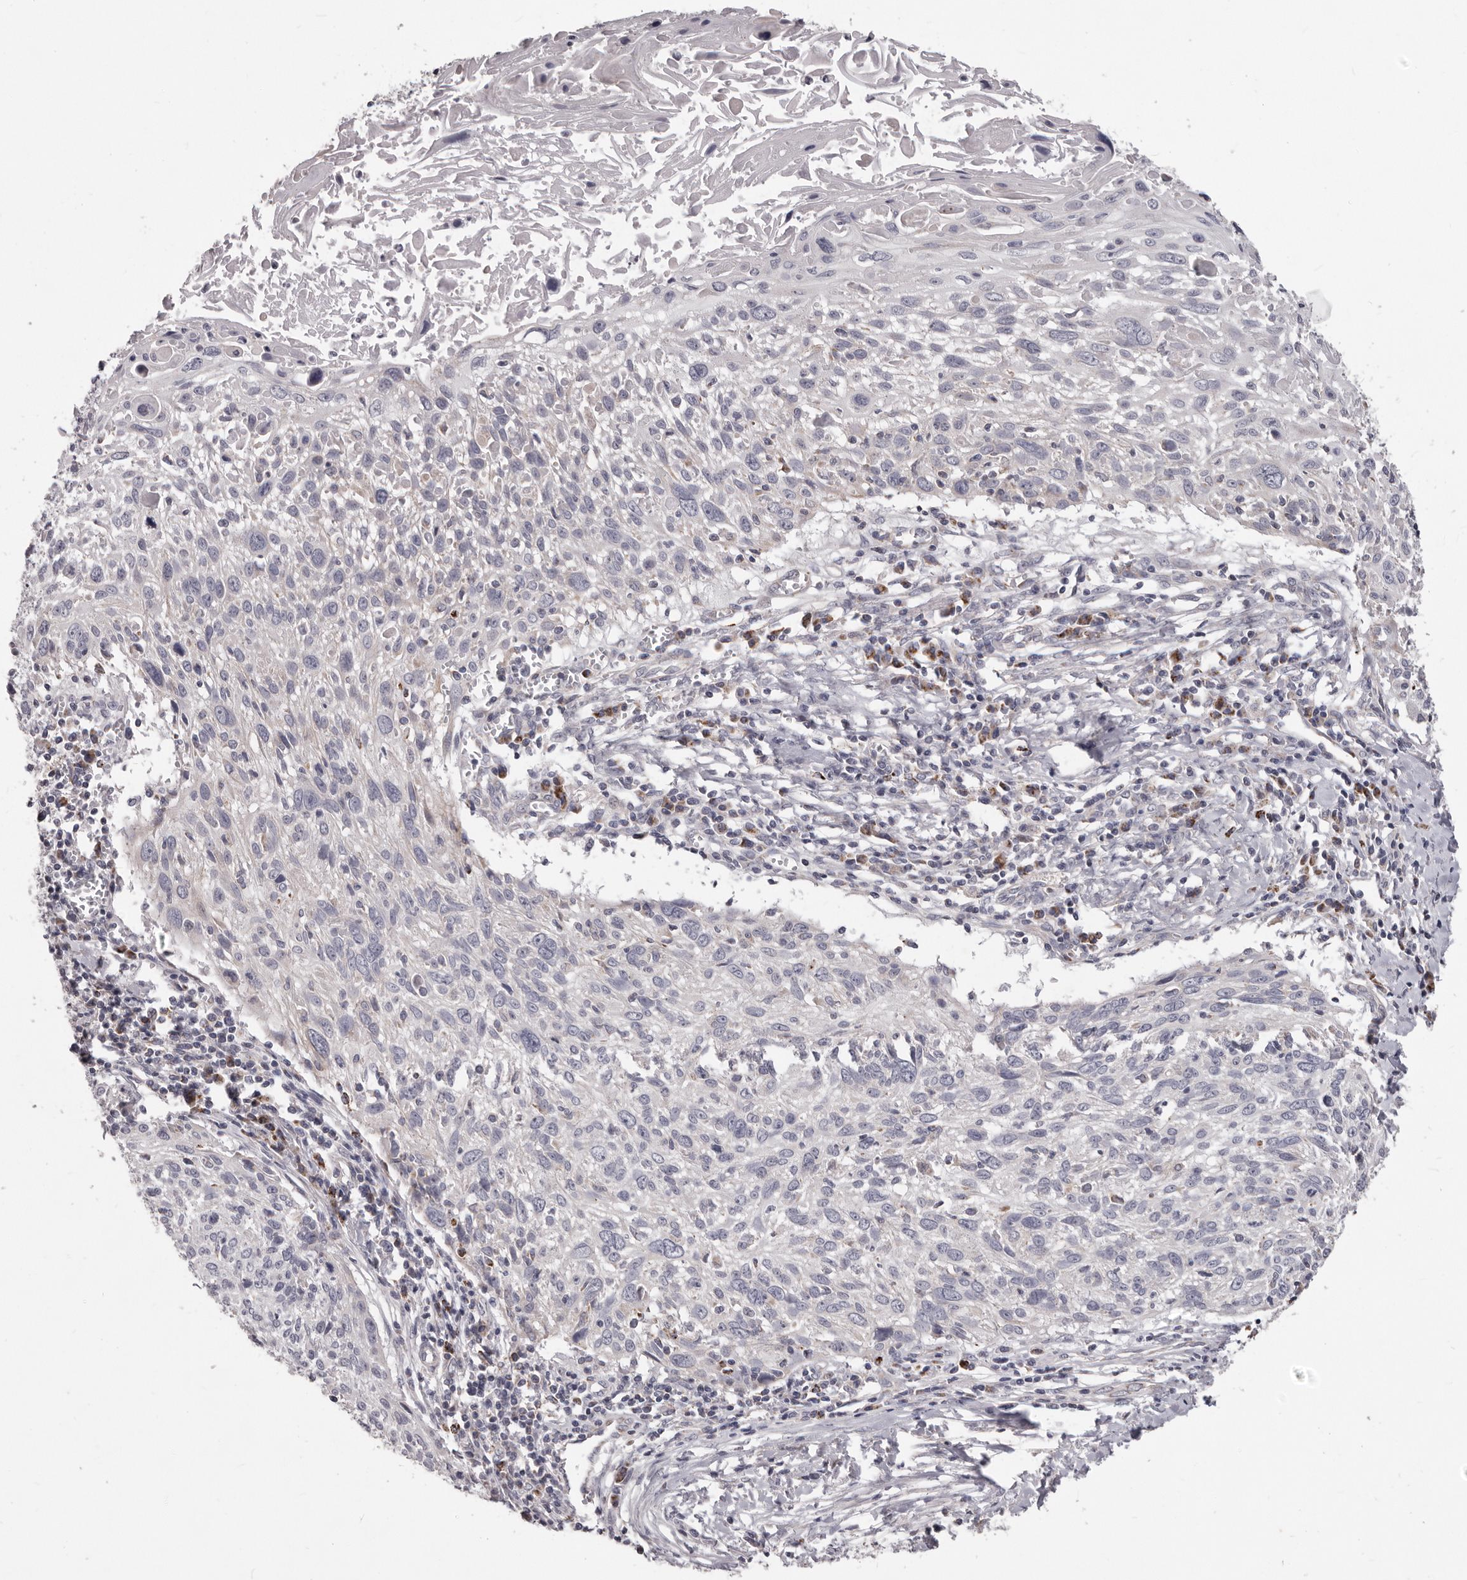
{"staining": {"intensity": "negative", "quantity": "none", "location": "none"}, "tissue": "cervical cancer", "cell_type": "Tumor cells", "image_type": "cancer", "snomed": [{"axis": "morphology", "description": "Squamous cell carcinoma, NOS"}, {"axis": "topography", "description": "Cervix"}], "caption": "Tumor cells are negative for protein expression in human squamous cell carcinoma (cervical).", "gene": "PRMT2", "patient": {"sex": "female", "age": 51}}